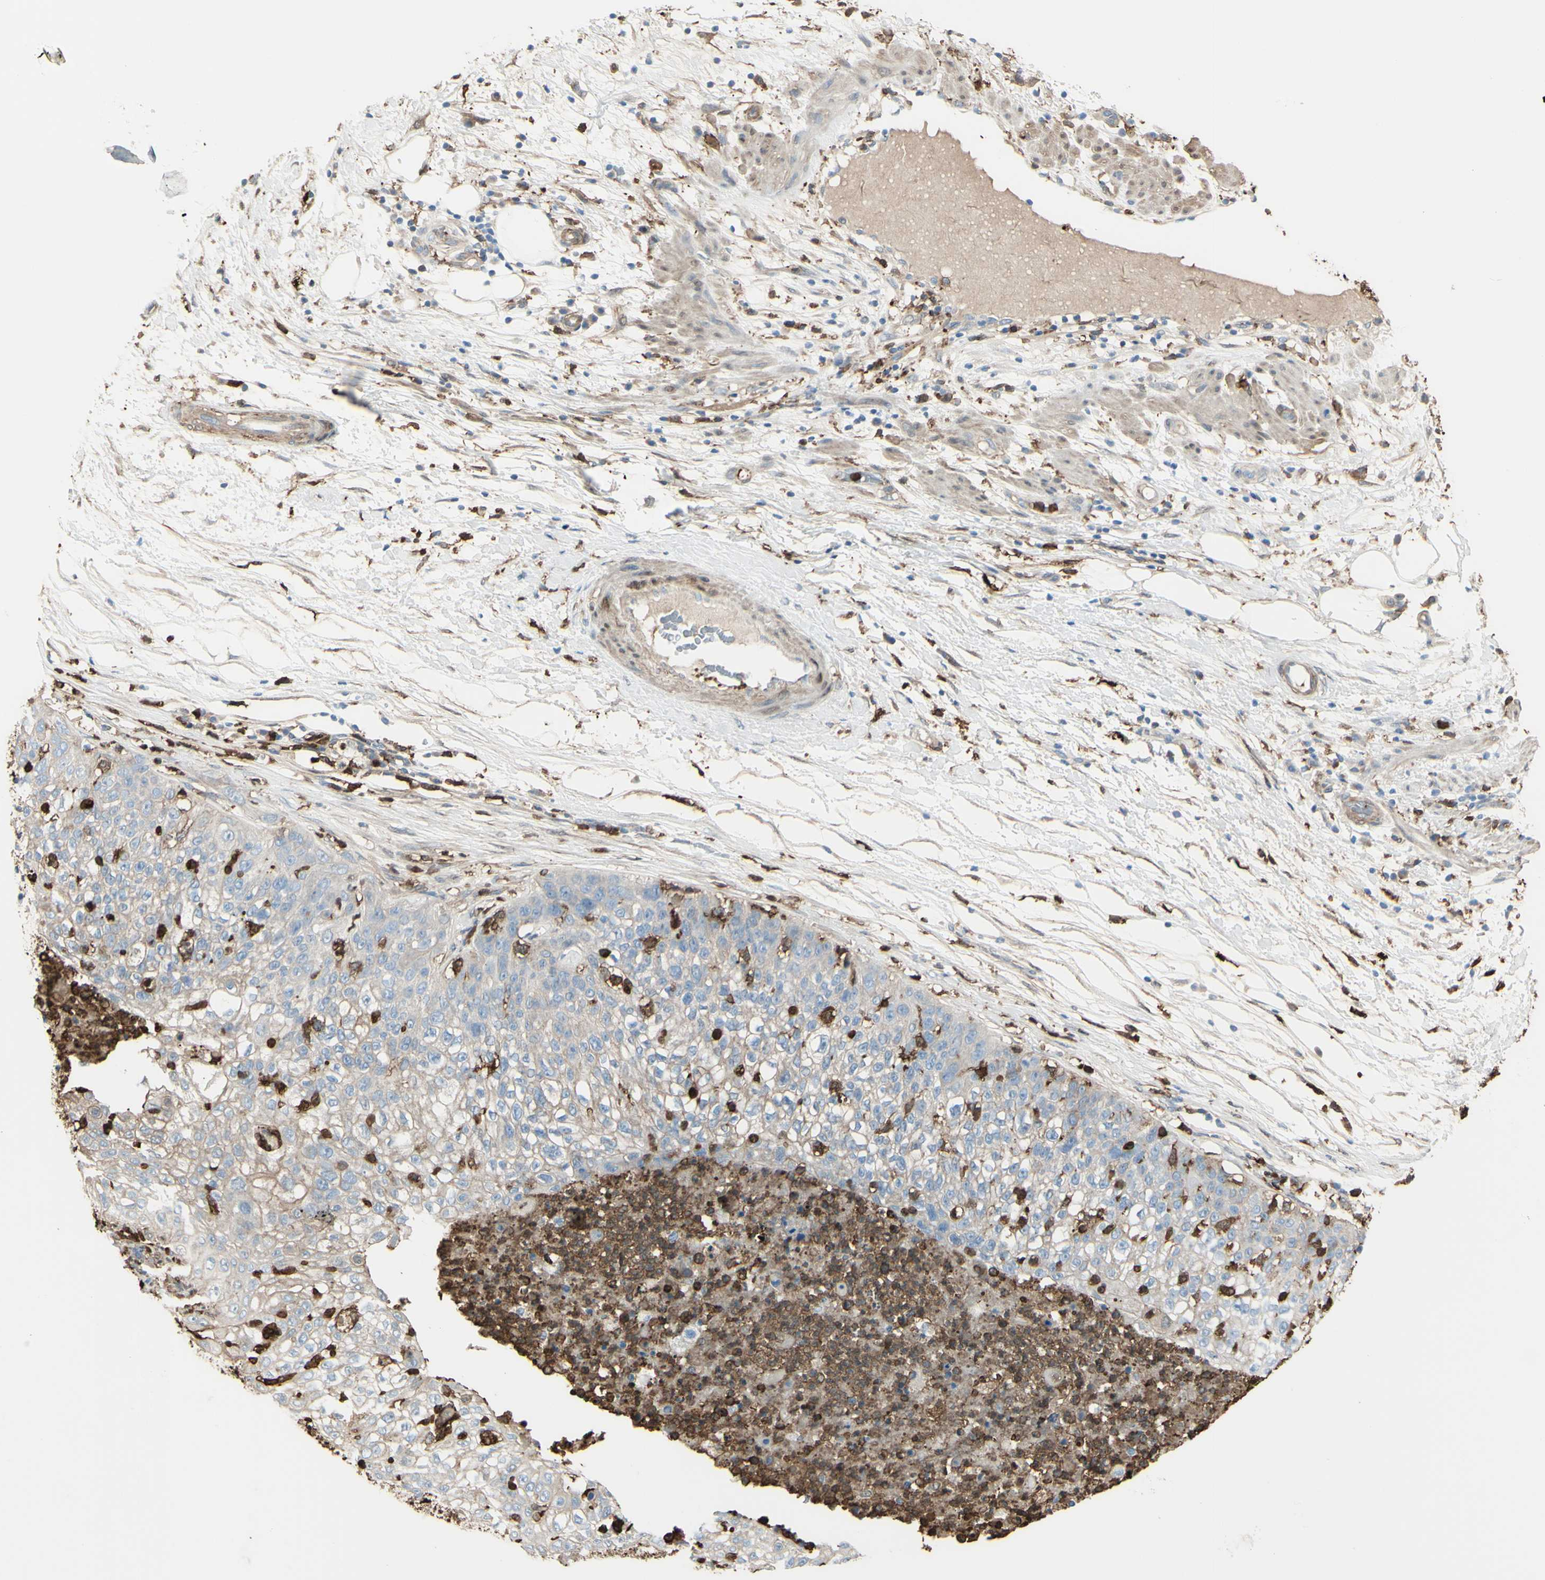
{"staining": {"intensity": "weak", "quantity": ">75%", "location": "cytoplasmic/membranous"}, "tissue": "lung cancer", "cell_type": "Tumor cells", "image_type": "cancer", "snomed": [{"axis": "morphology", "description": "Inflammation, NOS"}, {"axis": "morphology", "description": "Squamous cell carcinoma, NOS"}, {"axis": "topography", "description": "Lymph node"}, {"axis": "topography", "description": "Soft tissue"}, {"axis": "topography", "description": "Lung"}], "caption": "Lung cancer was stained to show a protein in brown. There is low levels of weak cytoplasmic/membranous expression in about >75% of tumor cells.", "gene": "GSN", "patient": {"sex": "male", "age": 66}}